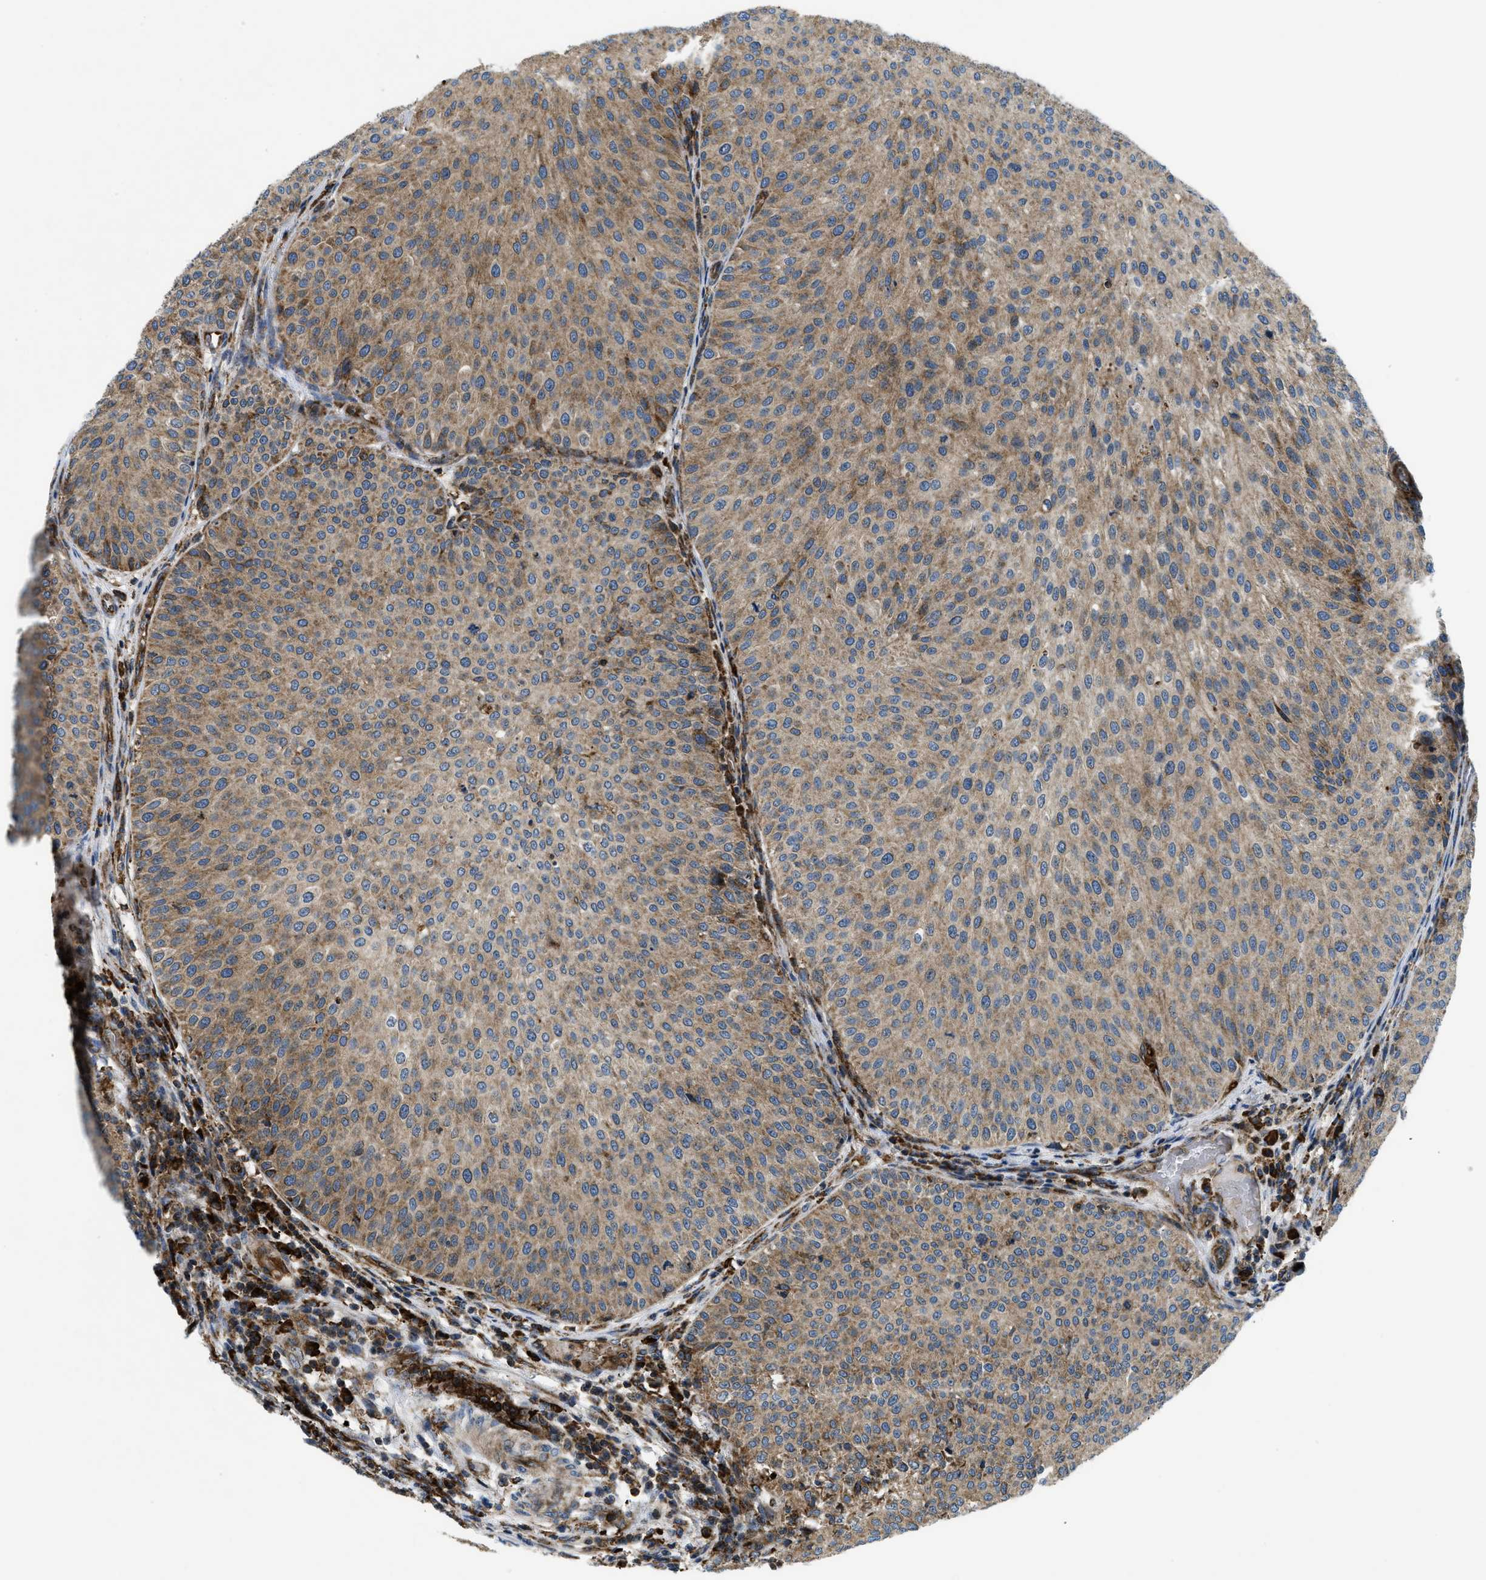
{"staining": {"intensity": "moderate", "quantity": "25%-75%", "location": "cytoplasmic/membranous"}, "tissue": "urothelial cancer", "cell_type": "Tumor cells", "image_type": "cancer", "snomed": [{"axis": "morphology", "description": "Urothelial carcinoma, Low grade"}, {"axis": "topography", "description": "Smooth muscle"}, {"axis": "topography", "description": "Urinary bladder"}], "caption": "Human urothelial cancer stained for a protein (brown) shows moderate cytoplasmic/membranous positive expression in about 25%-75% of tumor cells.", "gene": "CSPG4", "patient": {"sex": "male", "age": 60}}